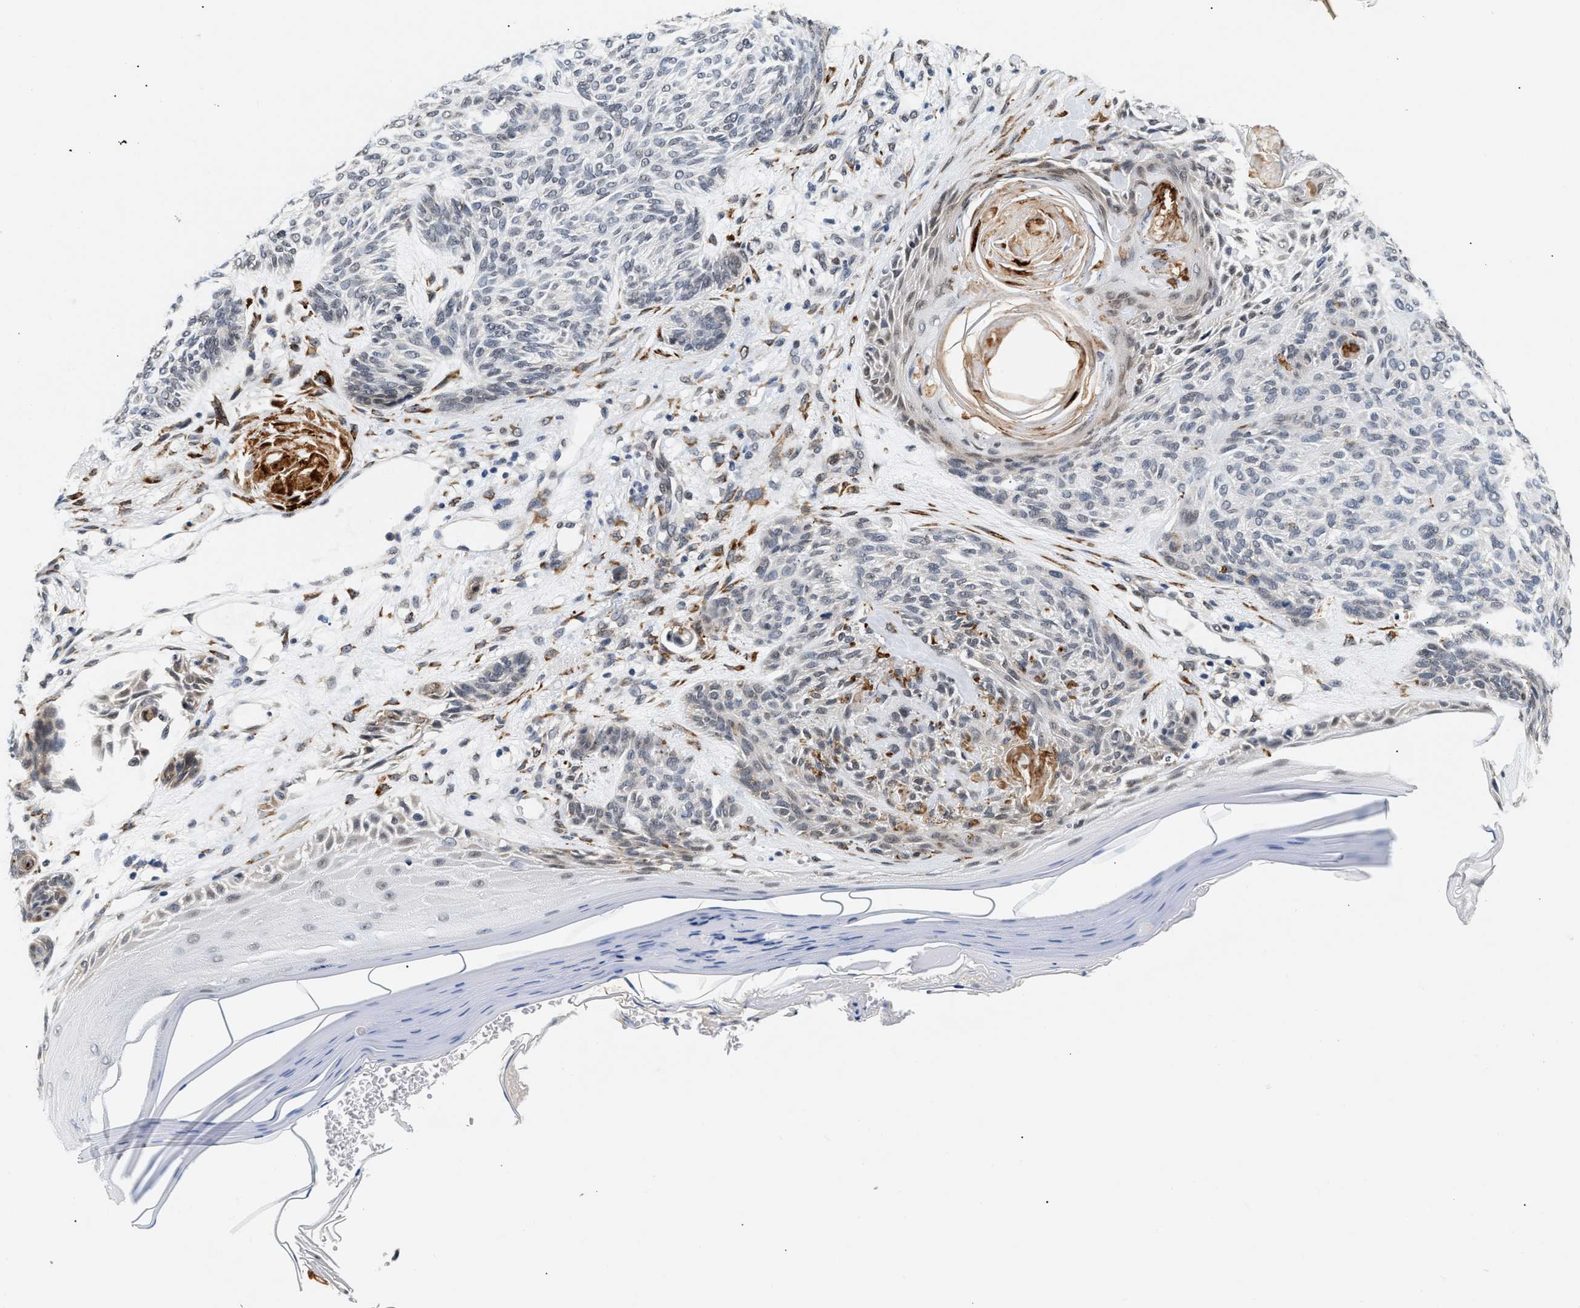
{"staining": {"intensity": "negative", "quantity": "none", "location": "none"}, "tissue": "skin cancer", "cell_type": "Tumor cells", "image_type": "cancer", "snomed": [{"axis": "morphology", "description": "Basal cell carcinoma"}, {"axis": "topography", "description": "Skin"}], "caption": "Human skin cancer (basal cell carcinoma) stained for a protein using immunohistochemistry exhibits no positivity in tumor cells.", "gene": "THOC1", "patient": {"sex": "male", "age": 55}}